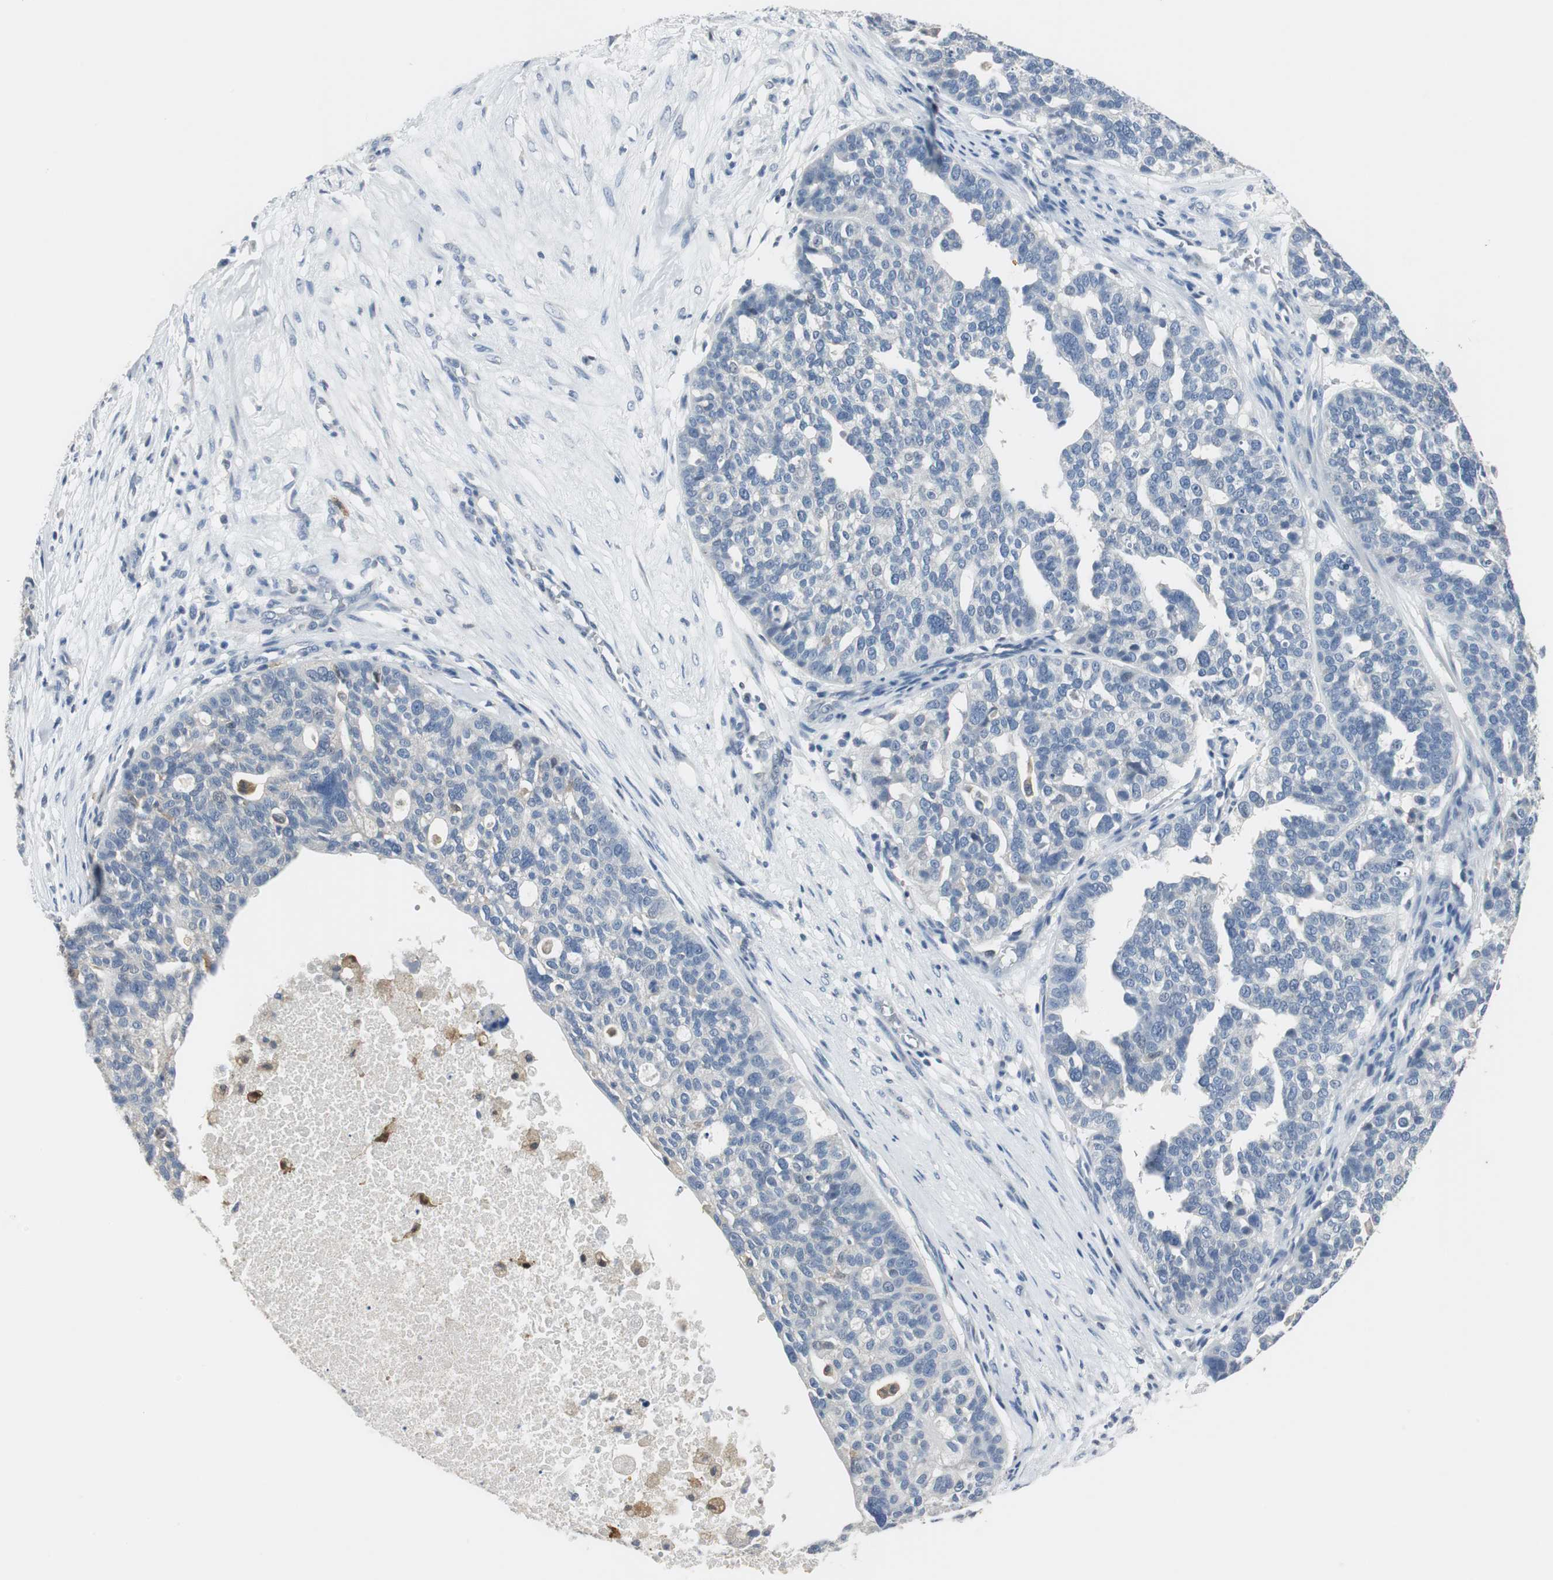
{"staining": {"intensity": "negative", "quantity": "none", "location": "none"}, "tissue": "ovarian cancer", "cell_type": "Tumor cells", "image_type": "cancer", "snomed": [{"axis": "morphology", "description": "Cystadenocarcinoma, serous, NOS"}, {"axis": "topography", "description": "Ovary"}], "caption": "A photomicrograph of human serous cystadenocarcinoma (ovarian) is negative for staining in tumor cells.", "gene": "MSTO1", "patient": {"sex": "female", "age": 59}}